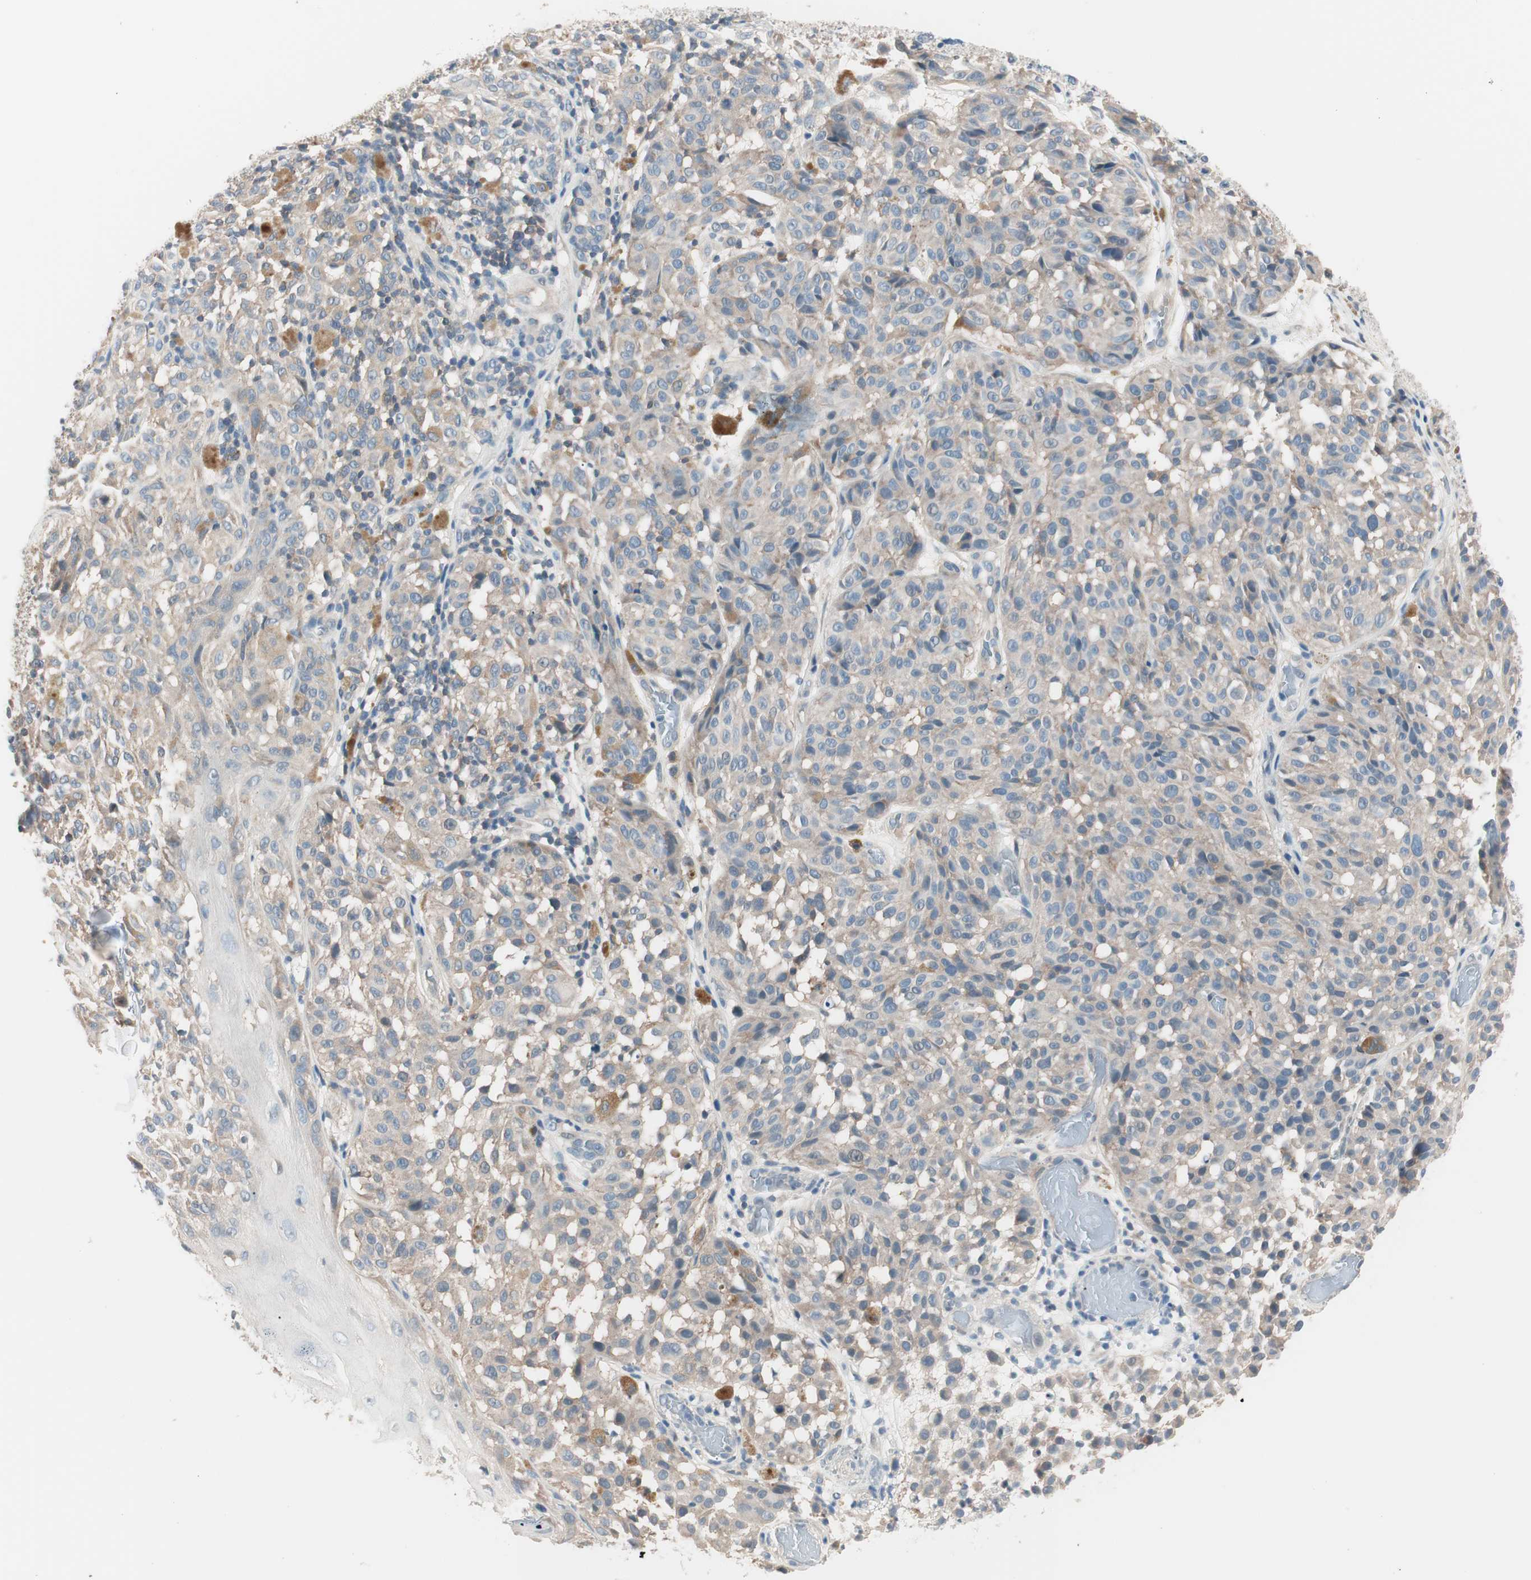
{"staining": {"intensity": "weak", "quantity": "25%-75%", "location": "cytoplasmic/membranous"}, "tissue": "melanoma", "cell_type": "Tumor cells", "image_type": "cancer", "snomed": [{"axis": "morphology", "description": "Malignant melanoma, NOS"}, {"axis": "topography", "description": "Skin"}], "caption": "Weak cytoplasmic/membranous staining for a protein is seen in about 25%-75% of tumor cells of malignant melanoma using IHC.", "gene": "RAD54B", "patient": {"sex": "female", "age": 46}}